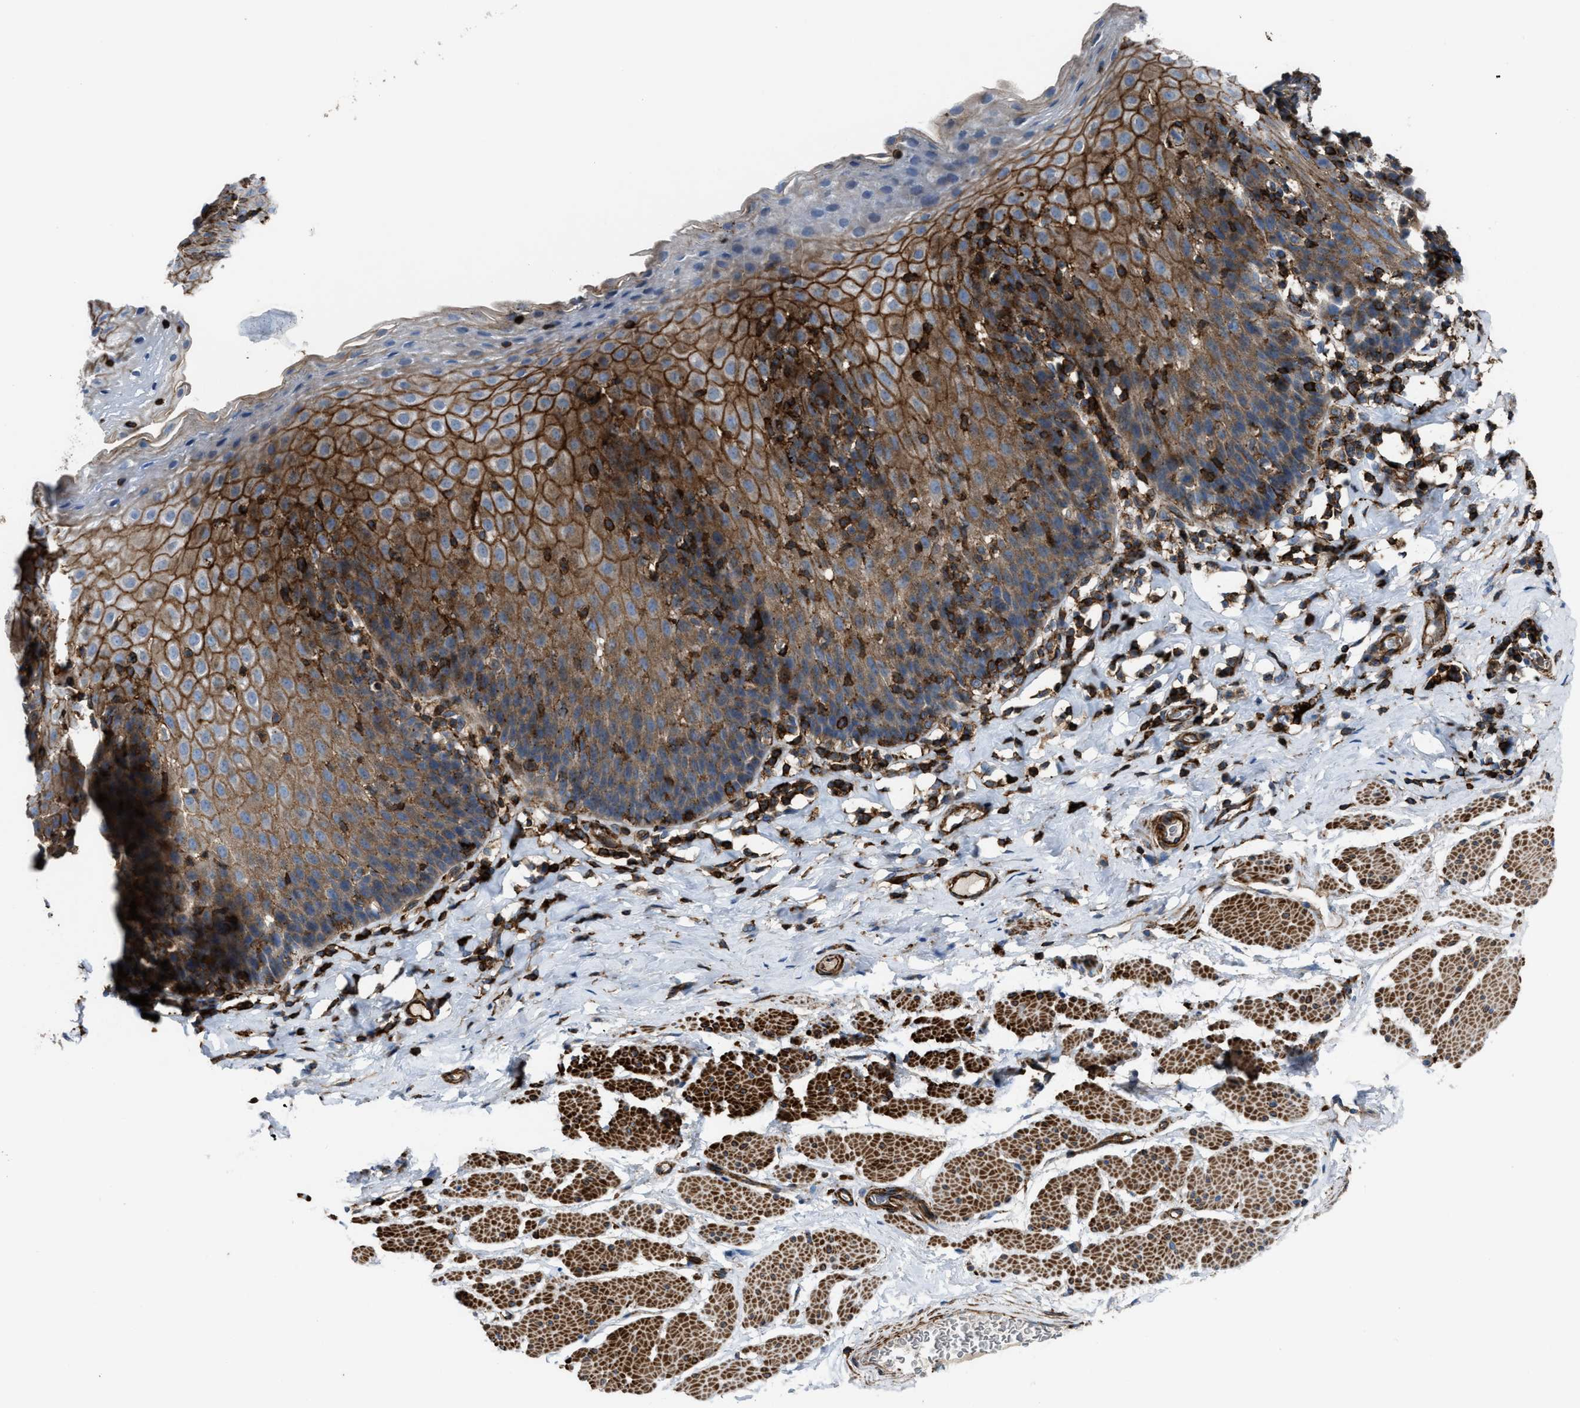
{"staining": {"intensity": "moderate", "quantity": ">75%", "location": "cytoplasmic/membranous"}, "tissue": "esophagus", "cell_type": "Squamous epithelial cells", "image_type": "normal", "snomed": [{"axis": "morphology", "description": "Normal tissue, NOS"}, {"axis": "topography", "description": "Esophagus"}], "caption": "Immunohistochemical staining of unremarkable human esophagus shows >75% levels of moderate cytoplasmic/membranous protein staining in approximately >75% of squamous epithelial cells. (DAB (3,3'-diaminobenzidine) = brown stain, brightfield microscopy at high magnification).", "gene": "AGPAT2", "patient": {"sex": "female", "age": 61}}